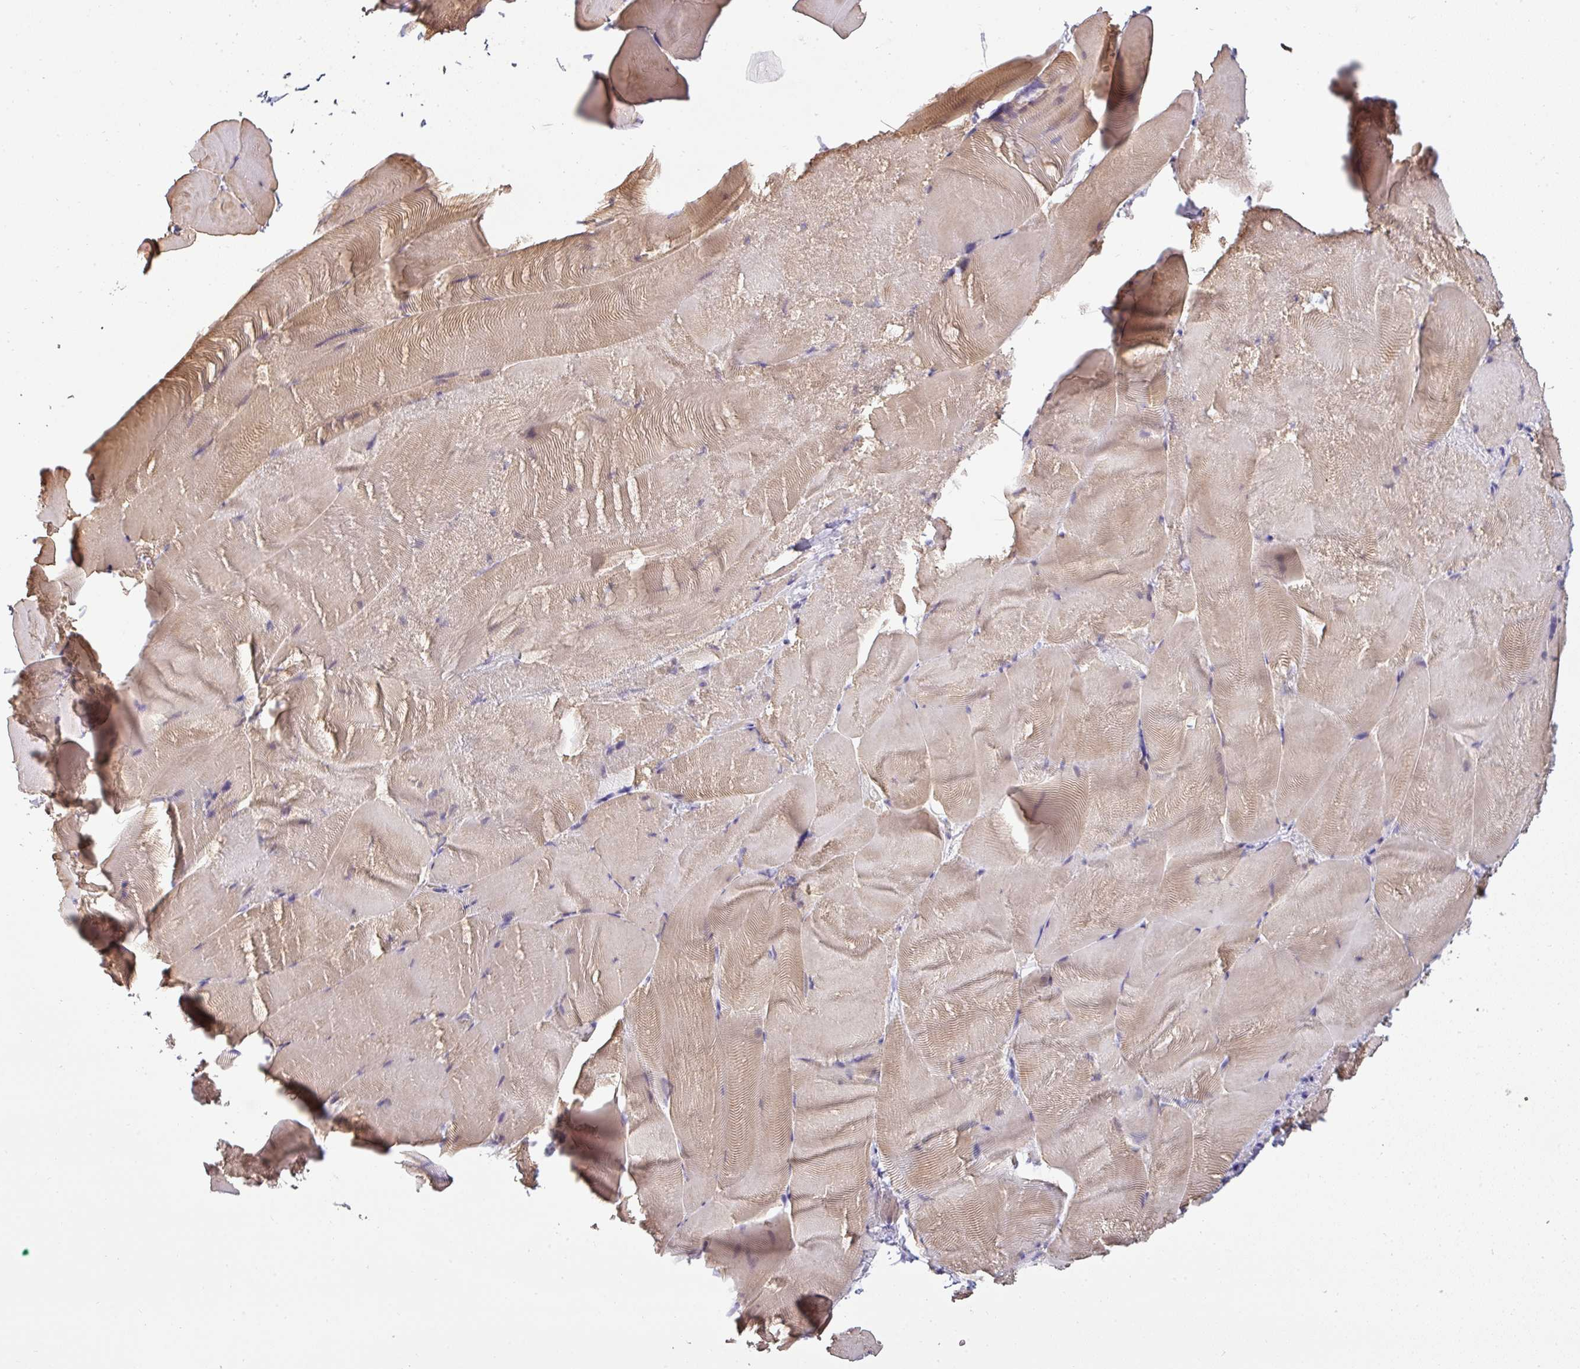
{"staining": {"intensity": "weak", "quantity": "25%-75%", "location": "cytoplasmic/membranous"}, "tissue": "skeletal muscle", "cell_type": "Myocytes", "image_type": "normal", "snomed": [{"axis": "morphology", "description": "Normal tissue, NOS"}, {"axis": "topography", "description": "Skeletal muscle"}], "caption": "There is low levels of weak cytoplasmic/membranous staining in myocytes of benign skeletal muscle, as demonstrated by immunohistochemical staining (brown color).", "gene": "ZNF835", "patient": {"sex": "female", "age": 64}}